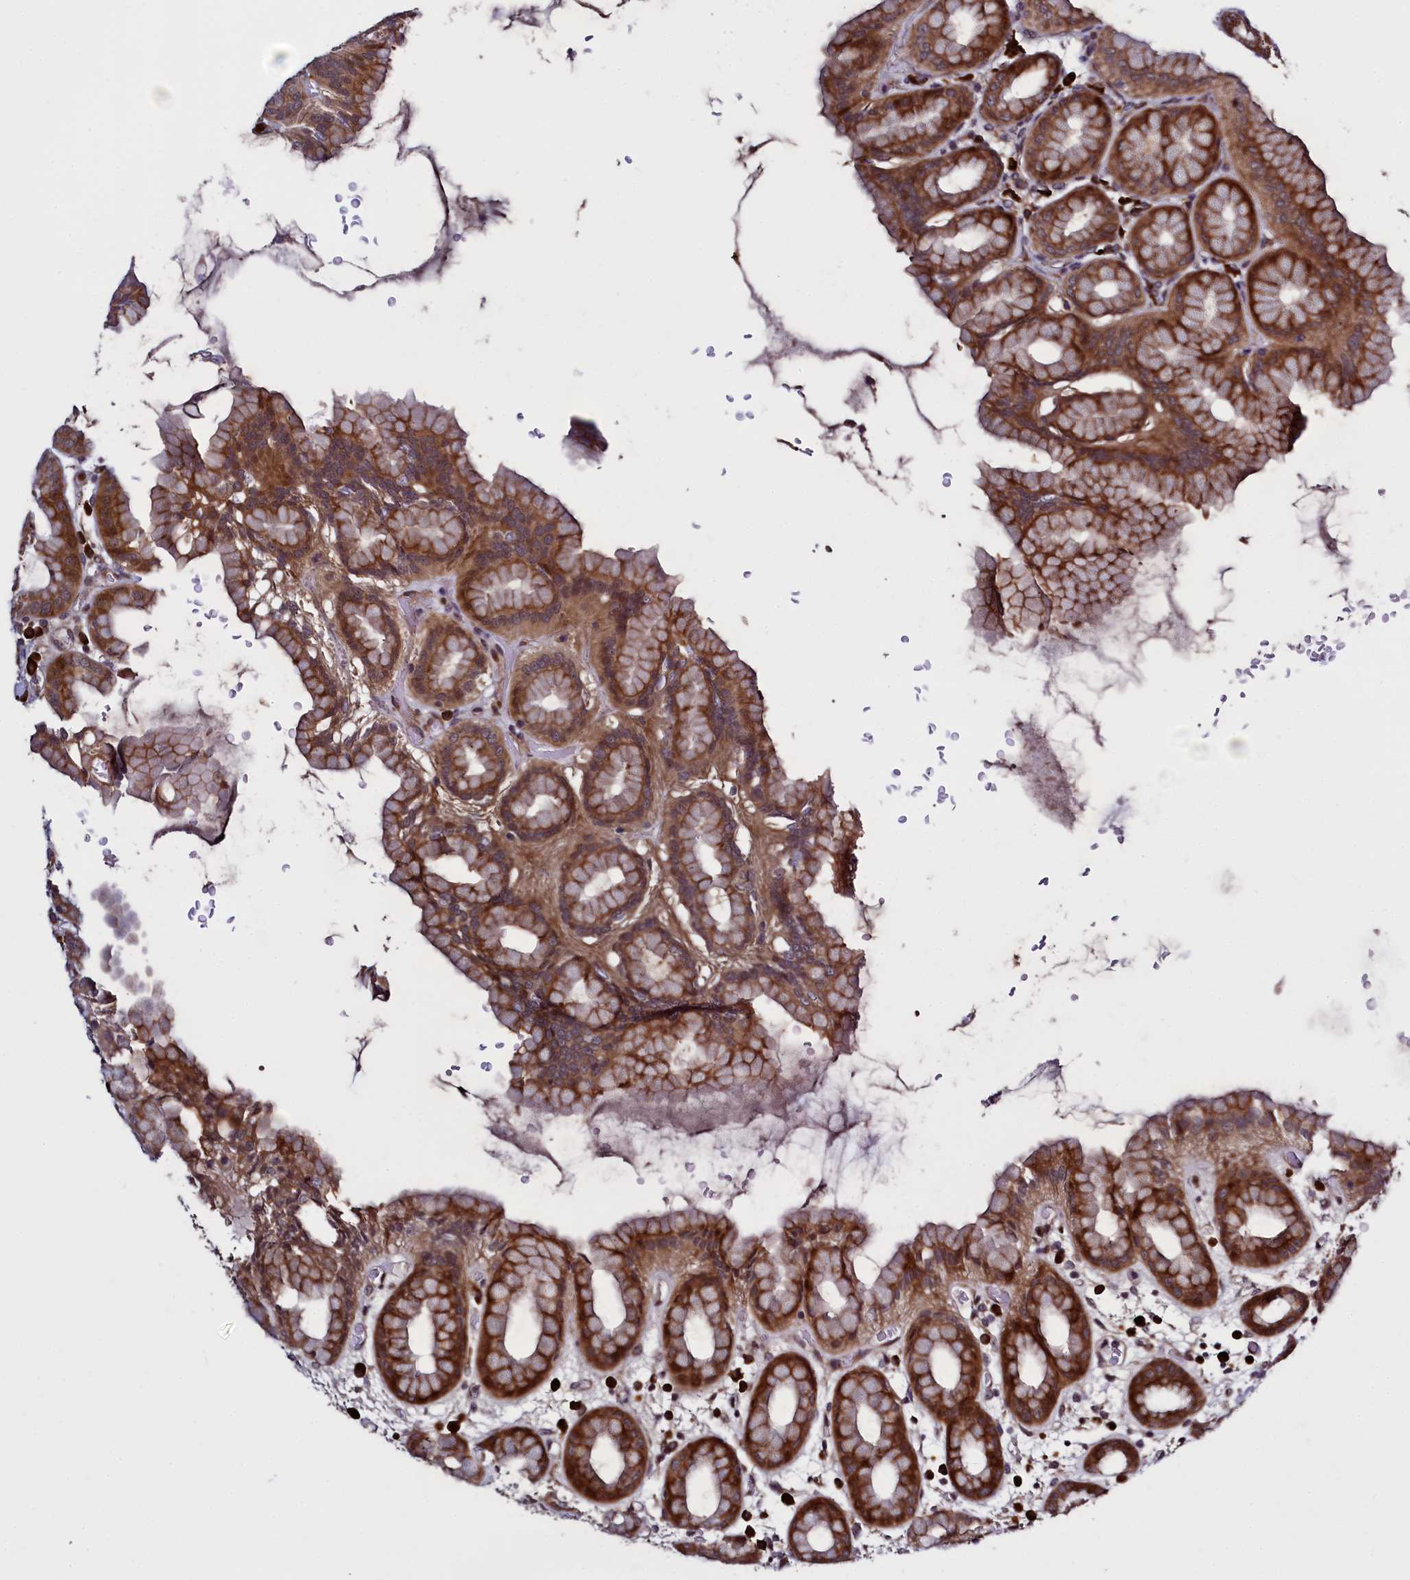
{"staining": {"intensity": "strong", "quantity": ">75%", "location": "cytoplasmic/membranous"}, "tissue": "stomach", "cell_type": "Glandular cells", "image_type": "normal", "snomed": [{"axis": "morphology", "description": "Normal tissue, NOS"}, {"axis": "topography", "description": "Stomach, upper"}], "caption": "This photomicrograph displays immunohistochemistry (IHC) staining of benign human stomach, with high strong cytoplasmic/membranous staining in approximately >75% of glandular cells.", "gene": "RBFA", "patient": {"sex": "male", "age": 68}}